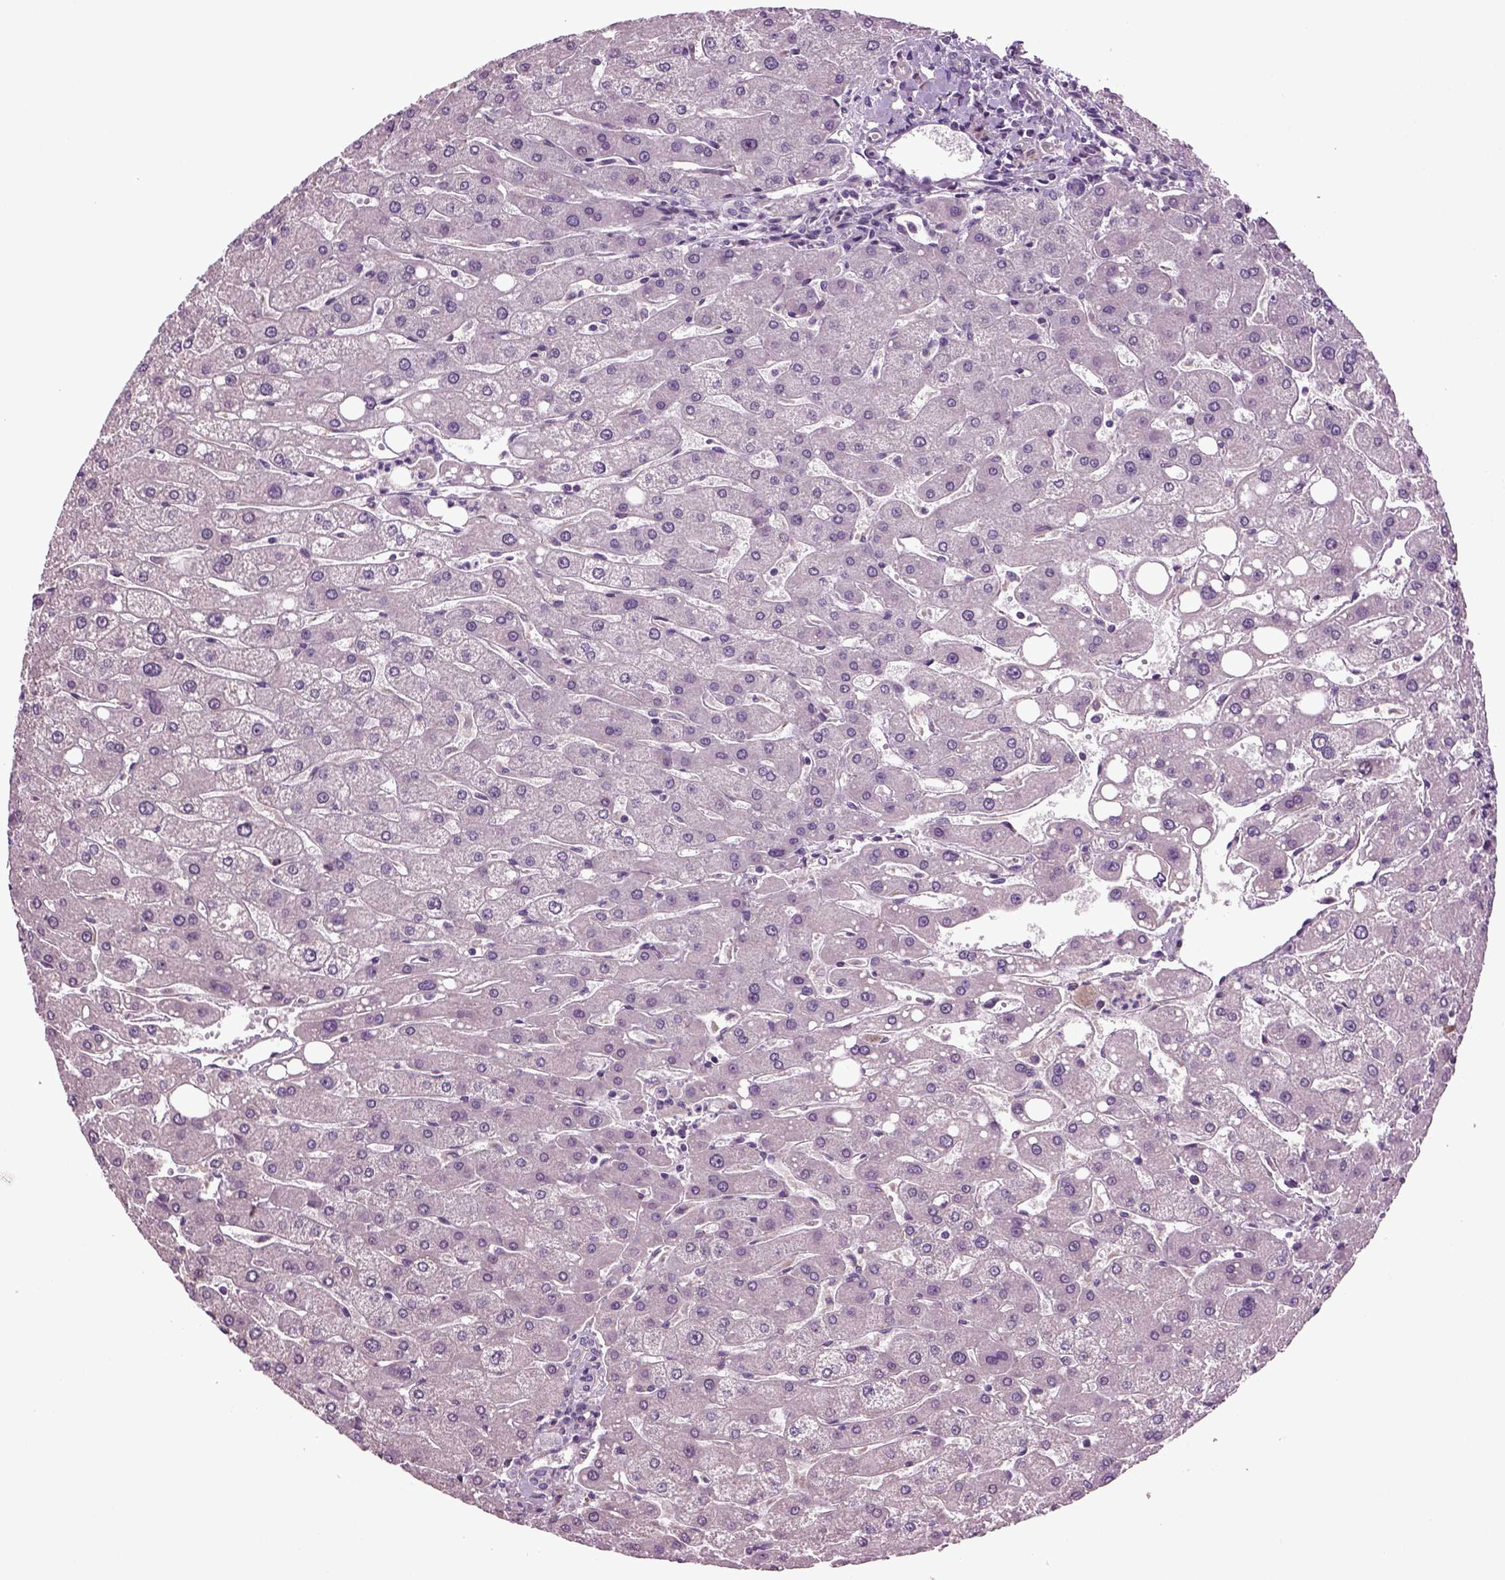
{"staining": {"intensity": "negative", "quantity": "none", "location": "none"}, "tissue": "liver", "cell_type": "Cholangiocytes", "image_type": "normal", "snomed": [{"axis": "morphology", "description": "Normal tissue, NOS"}, {"axis": "topography", "description": "Liver"}], "caption": "This is an IHC image of unremarkable human liver. There is no expression in cholangiocytes.", "gene": "HAGHL", "patient": {"sex": "male", "age": 67}}